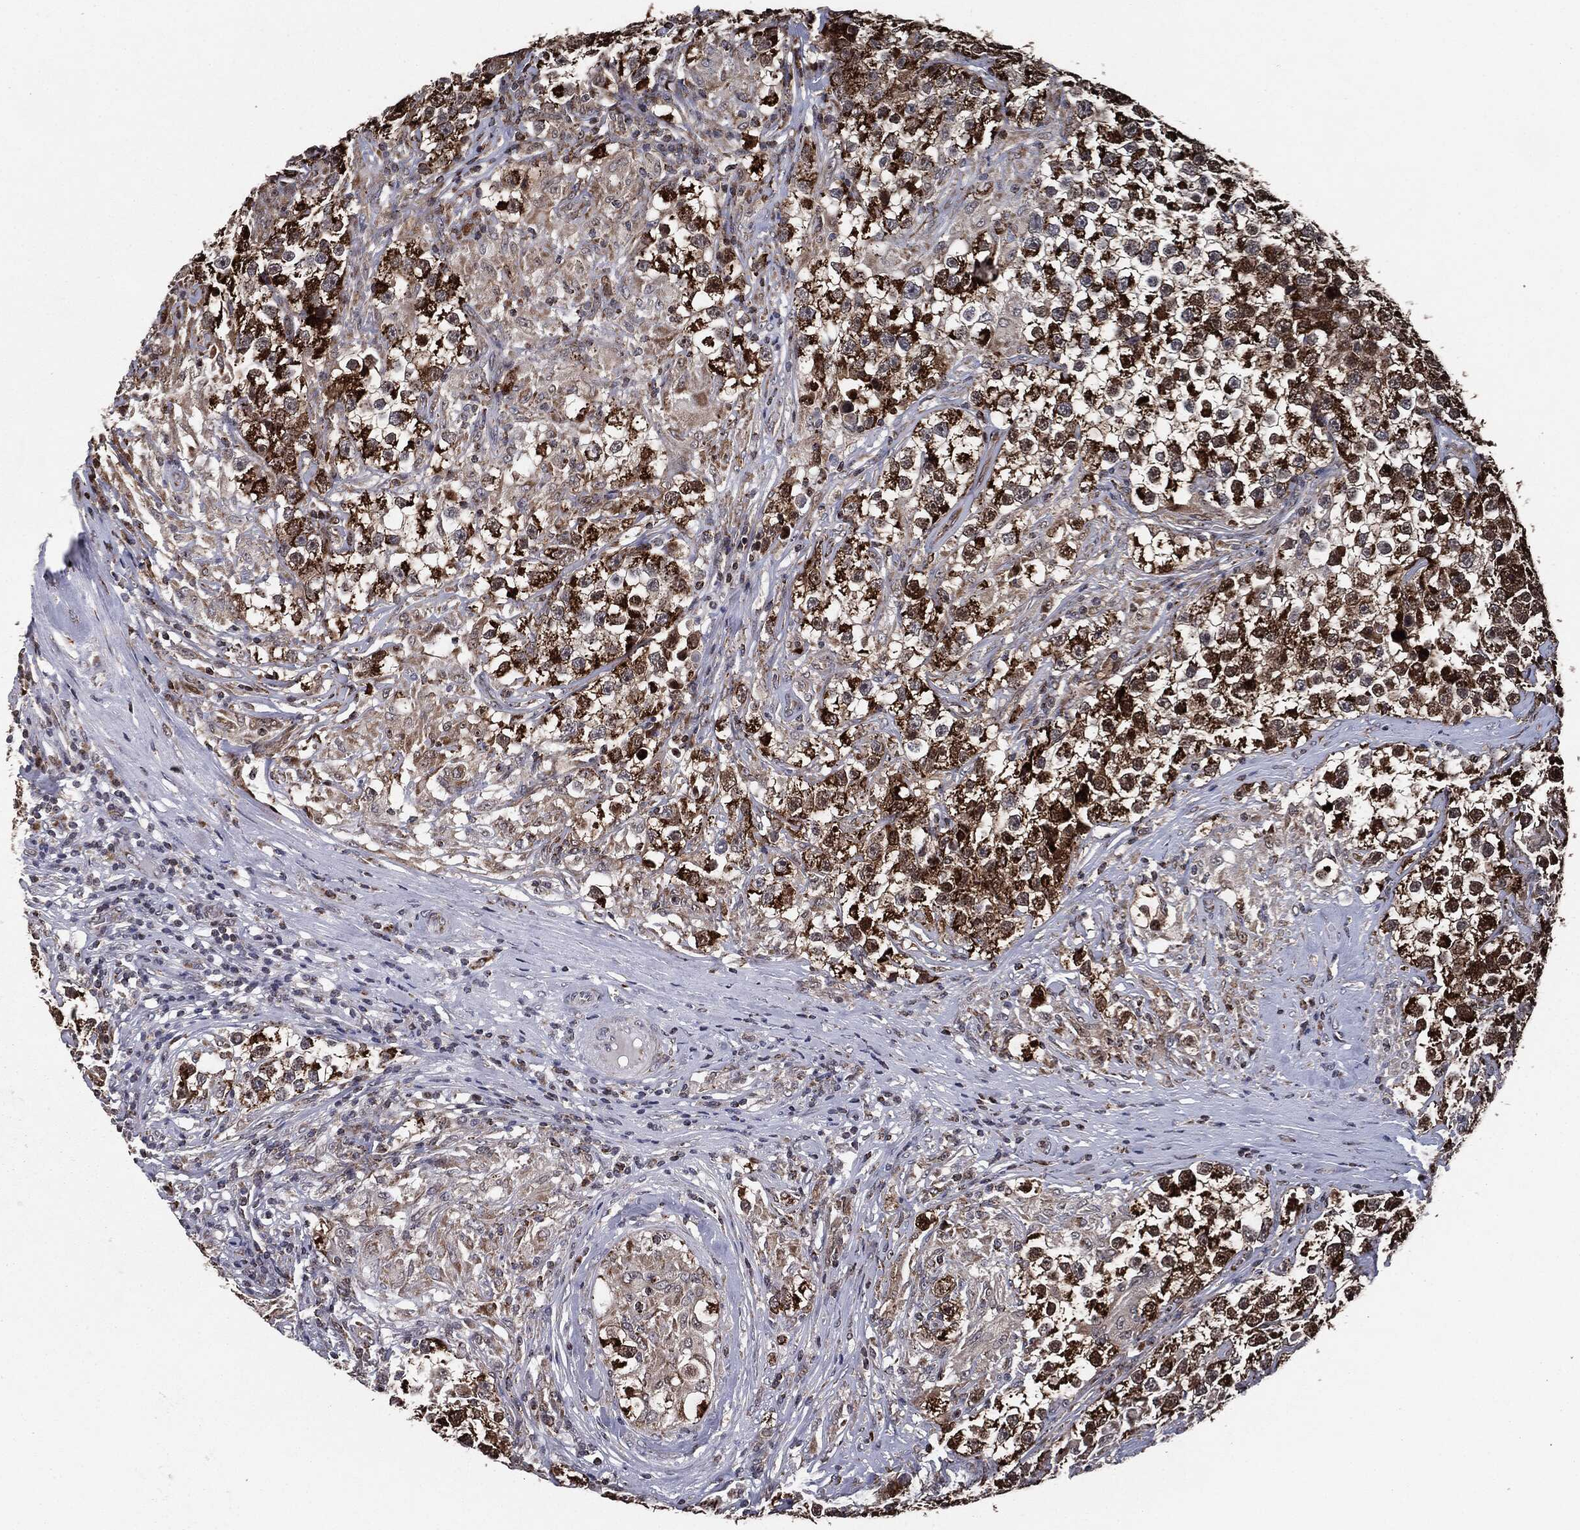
{"staining": {"intensity": "strong", "quantity": ">75%", "location": "cytoplasmic/membranous,nuclear"}, "tissue": "testis cancer", "cell_type": "Tumor cells", "image_type": "cancer", "snomed": [{"axis": "morphology", "description": "Seminoma, NOS"}, {"axis": "topography", "description": "Testis"}], "caption": "Tumor cells demonstrate strong cytoplasmic/membranous and nuclear expression in about >75% of cells in testis cancer (seminoma). The staining is performed using DAB brown chromogen to label protein expression. The nuclei are counter-stained blue using hematoxylin.", "gene": "CHCHD2", "patient": {"sex": "male", "age": 46}}